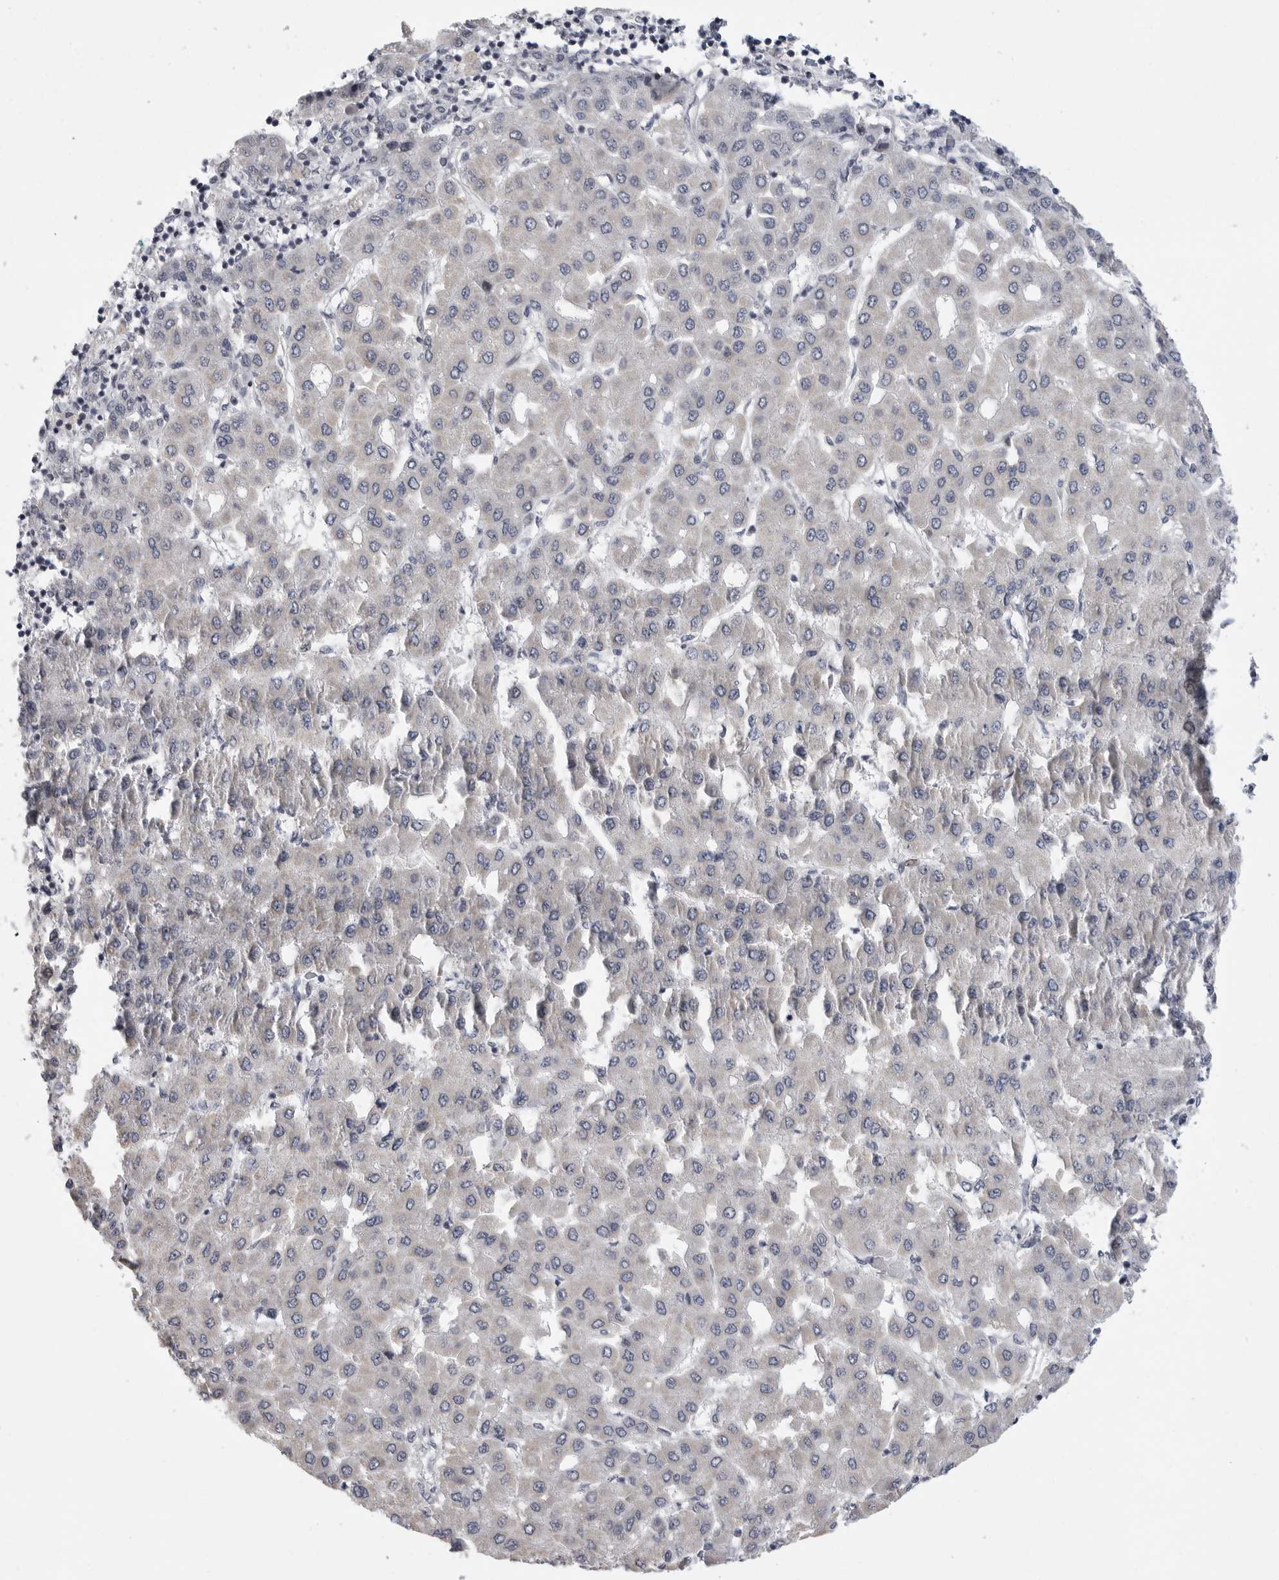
{"staining": {"intensity": "negative", "quantity": "none", "location": "none"}, "tissue": "liver cancer", "cell_type": "Tumor cells", "image_type": "cancer", "snomed": [{"axis": "morphology", "description": "Carcinoma, Hepatocellular, NOS"}, {"axis": "topography", "description": "Liver"}], "caption": "DAB immunohistochemical staining of human liver cancer exhibits no significant positivity in tumor cells.", "gene": "FBXO43", "patient": {"sex": "male", "age": 65}}